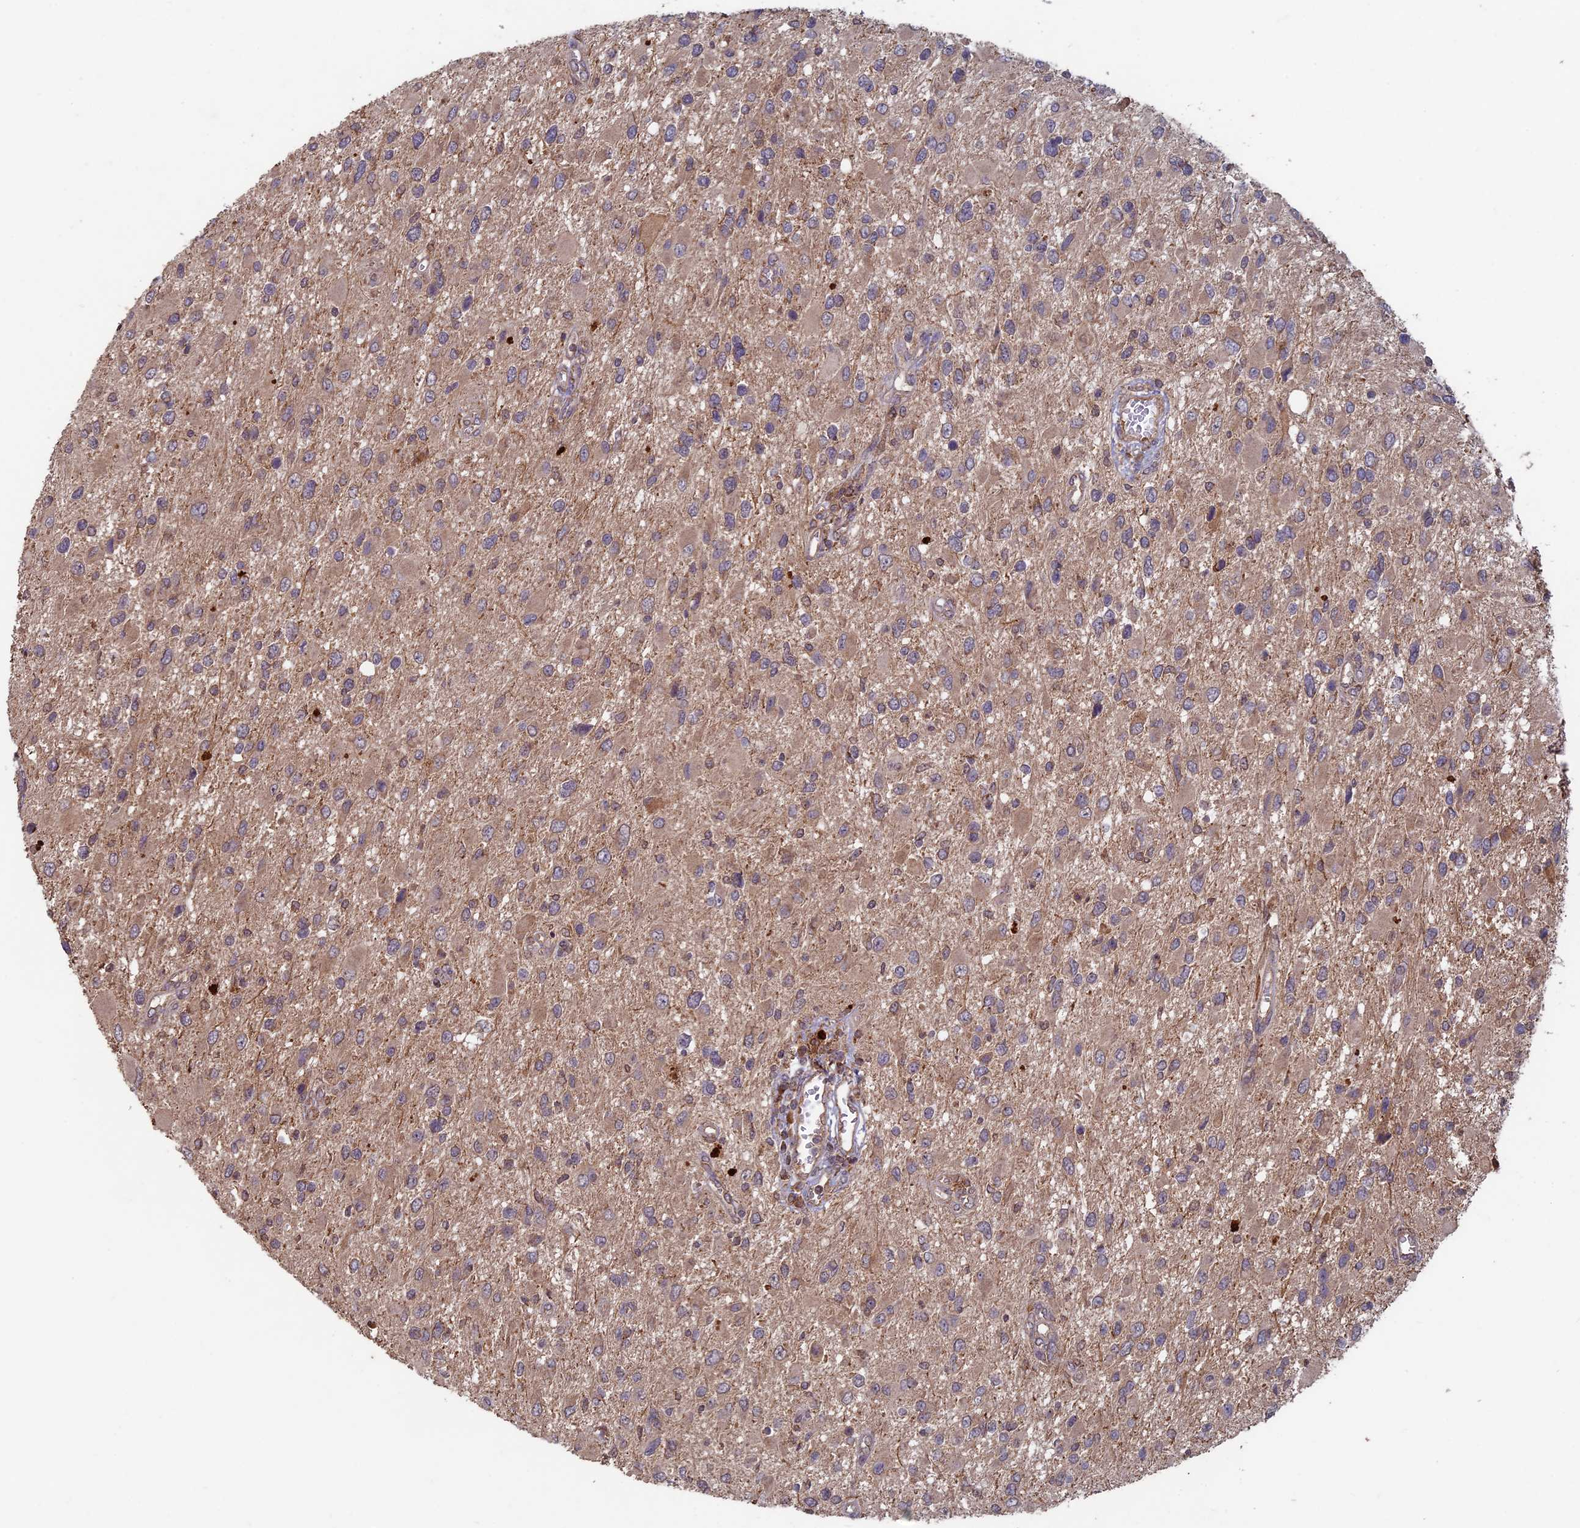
{"staining": {"intensity": "weak", "quantity": "<25%", "location": "cytoplasmic/membranous"}, "tissue": "glioma", "cell_type": "Tumor cells", "image_type": "cancer", "snomed": [{"axis": "morphology", "description": "Glioma, malignant, High grade"}, {"axis": "topography", "description": "Brain"}], "caption": "Tumor cells are negative for protein expression in human malignant high-grade glioma.", "gene": "RCCD1", "patient": {"sex": "male", "age": 53}}